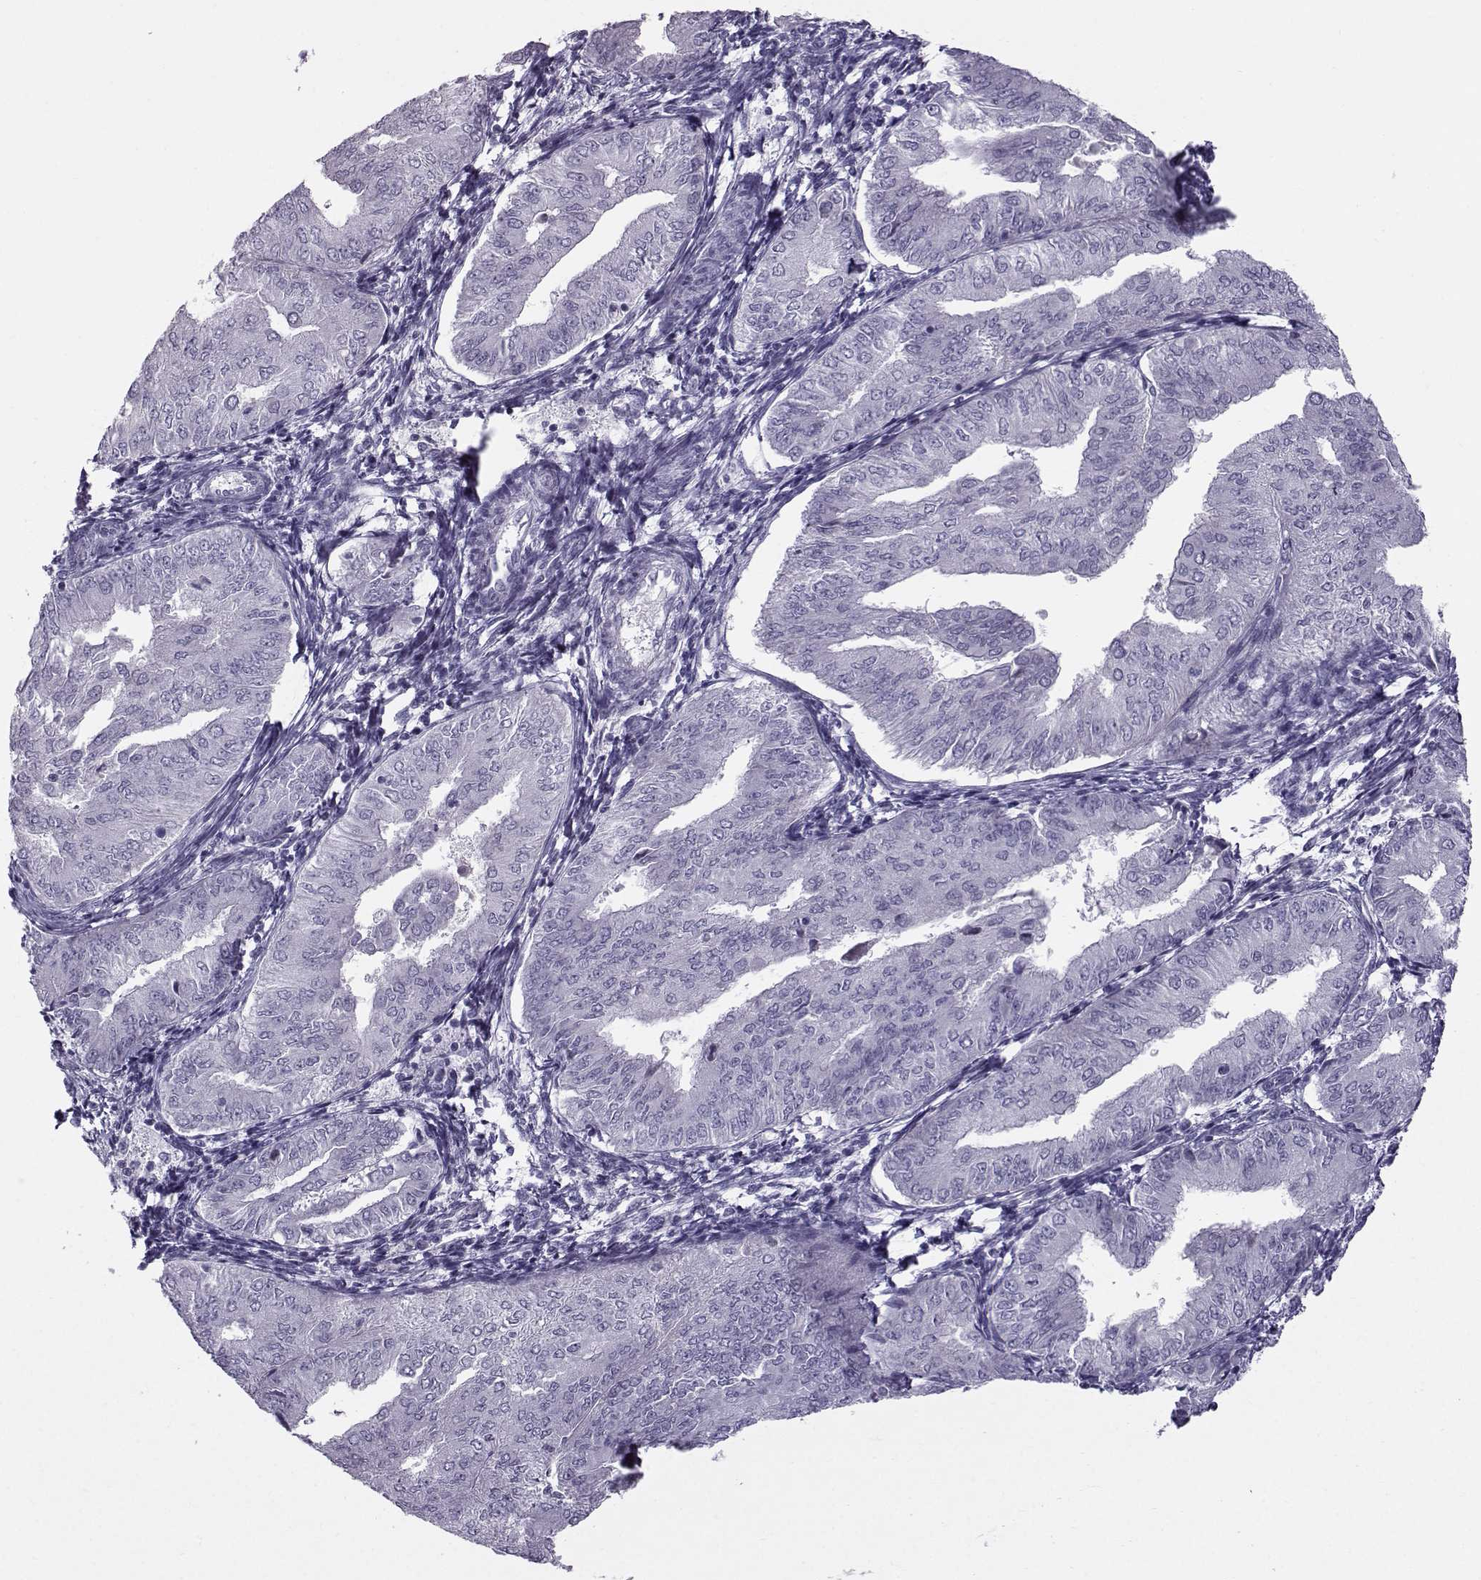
{"staining": {"intensity": "negative", "quantity": "none", "location": "none"}, "tissue": "endometrial cancer", "cell_type": "Tumor cells", "image_type": "cancer", "snomed": [{"axis": "morphology", "description": "Adenocarcinoma, NOS"}, {"axis": "topography", "description": "Endometrium"}], "caption": "The histopathology image reveals no staining of tumor cells in endometrial adenocarcinoma. (Immunohistochemistry, brightfield microscopy, high magnification).", "gene": "DMRT3", "patient": {"sex": "female", "age": 53}}